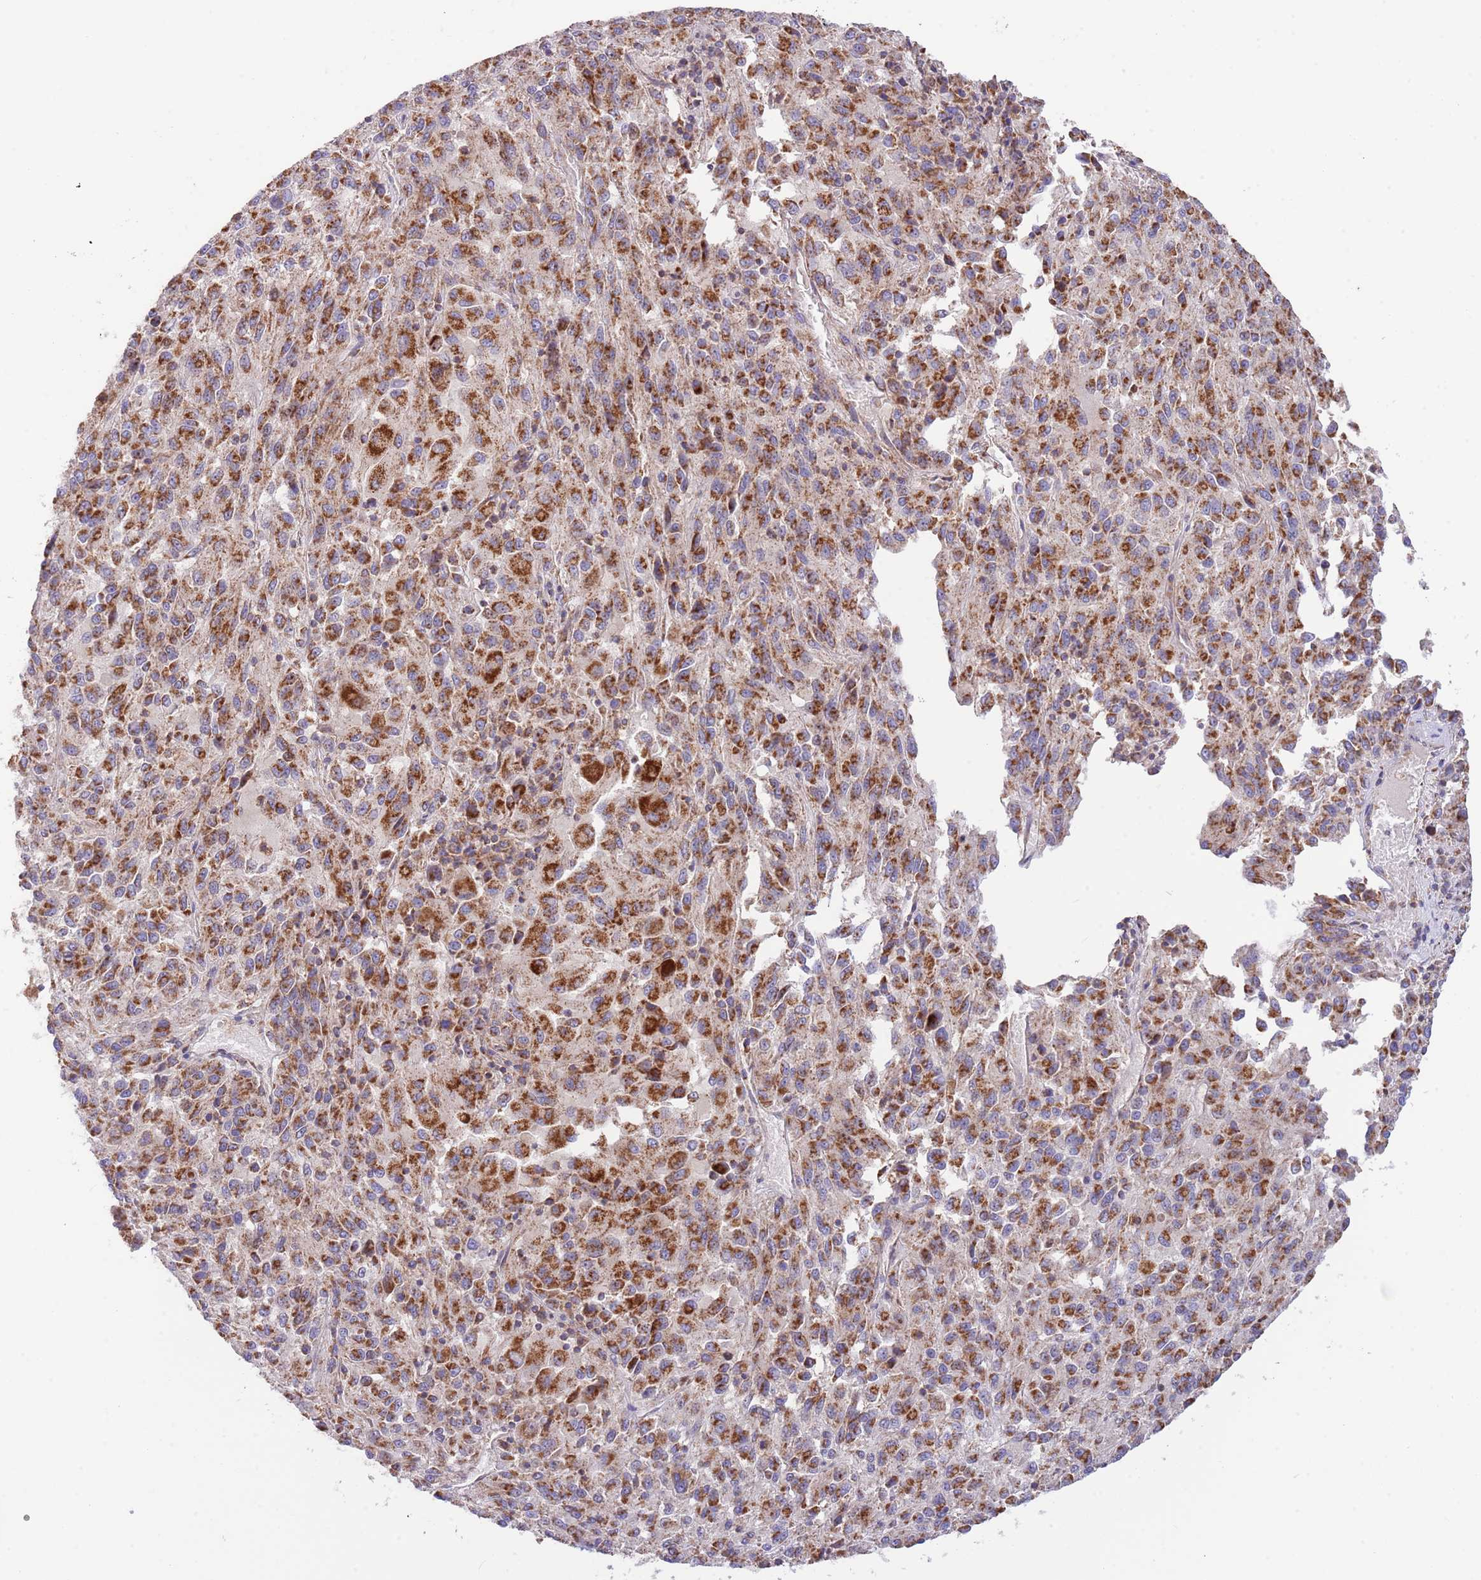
{"staining": {"intensity": "strong", "quantity": ">75%", "location": "cytoplasmic/membranous"}, "tissue": "melanoma", "cell_type": "Tumor cells", "image_type": "cancer", "snomed": [{"axis": "morphology", "description": "Malignant melanoma, Metastatic site"}, {"axis": "topography", "description": "Lung"}], "caption": "A high-resolution image shows IHC staining of malignant melanoma (metastatic site), which demonstrates strong cytoplasmic/membranous positivity in approximately >75% of tumor cells.", "gene": "DNAJA3", "patient": {"sex": "male", "age": 64}}